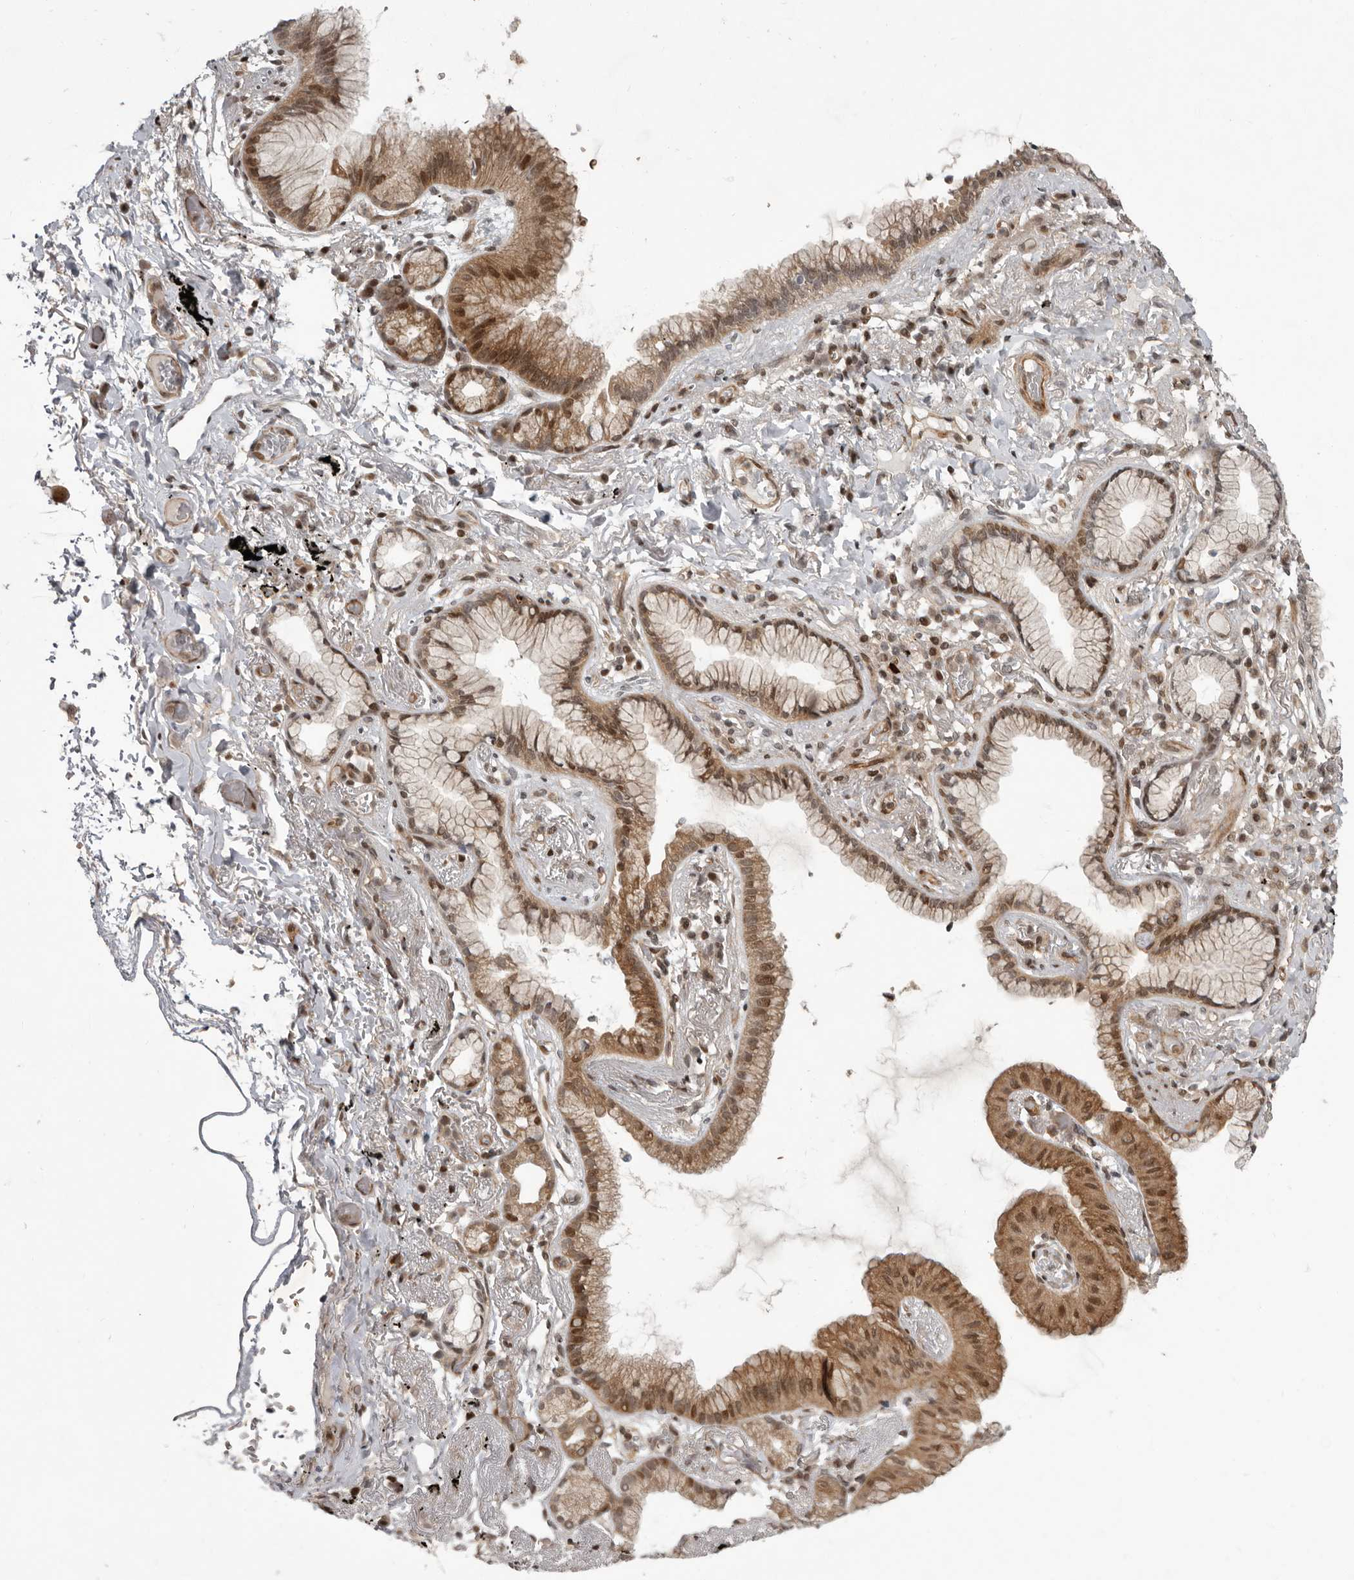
{"staining": {"intensity": "moderate", "quantity": ">75%", "location": "cytoplasmic/membranous,nuclear"}, "tissue": "lung cancer", "cell_type": "Tumor cells", "image_type": "cancer", "snomed": [{"axis": "morphology", "description": "Adenocarcinoma, NOS"}, {"axis": "topography", "description": "Lung"}], "caption": "Immunohistochemical staining of lung adenocarcinoma reveals moderate cytoplasmic/membranous and nuclear protein staining in about >75% of tumor cells. Using DAB (3,3'-diaminobenzidine) (brown) and hematoxylin (blue) stains, captured at high magnification using brightfield microscopy.", "gene": "RABIF", "patient": {"sex": "female", "age": 70}}